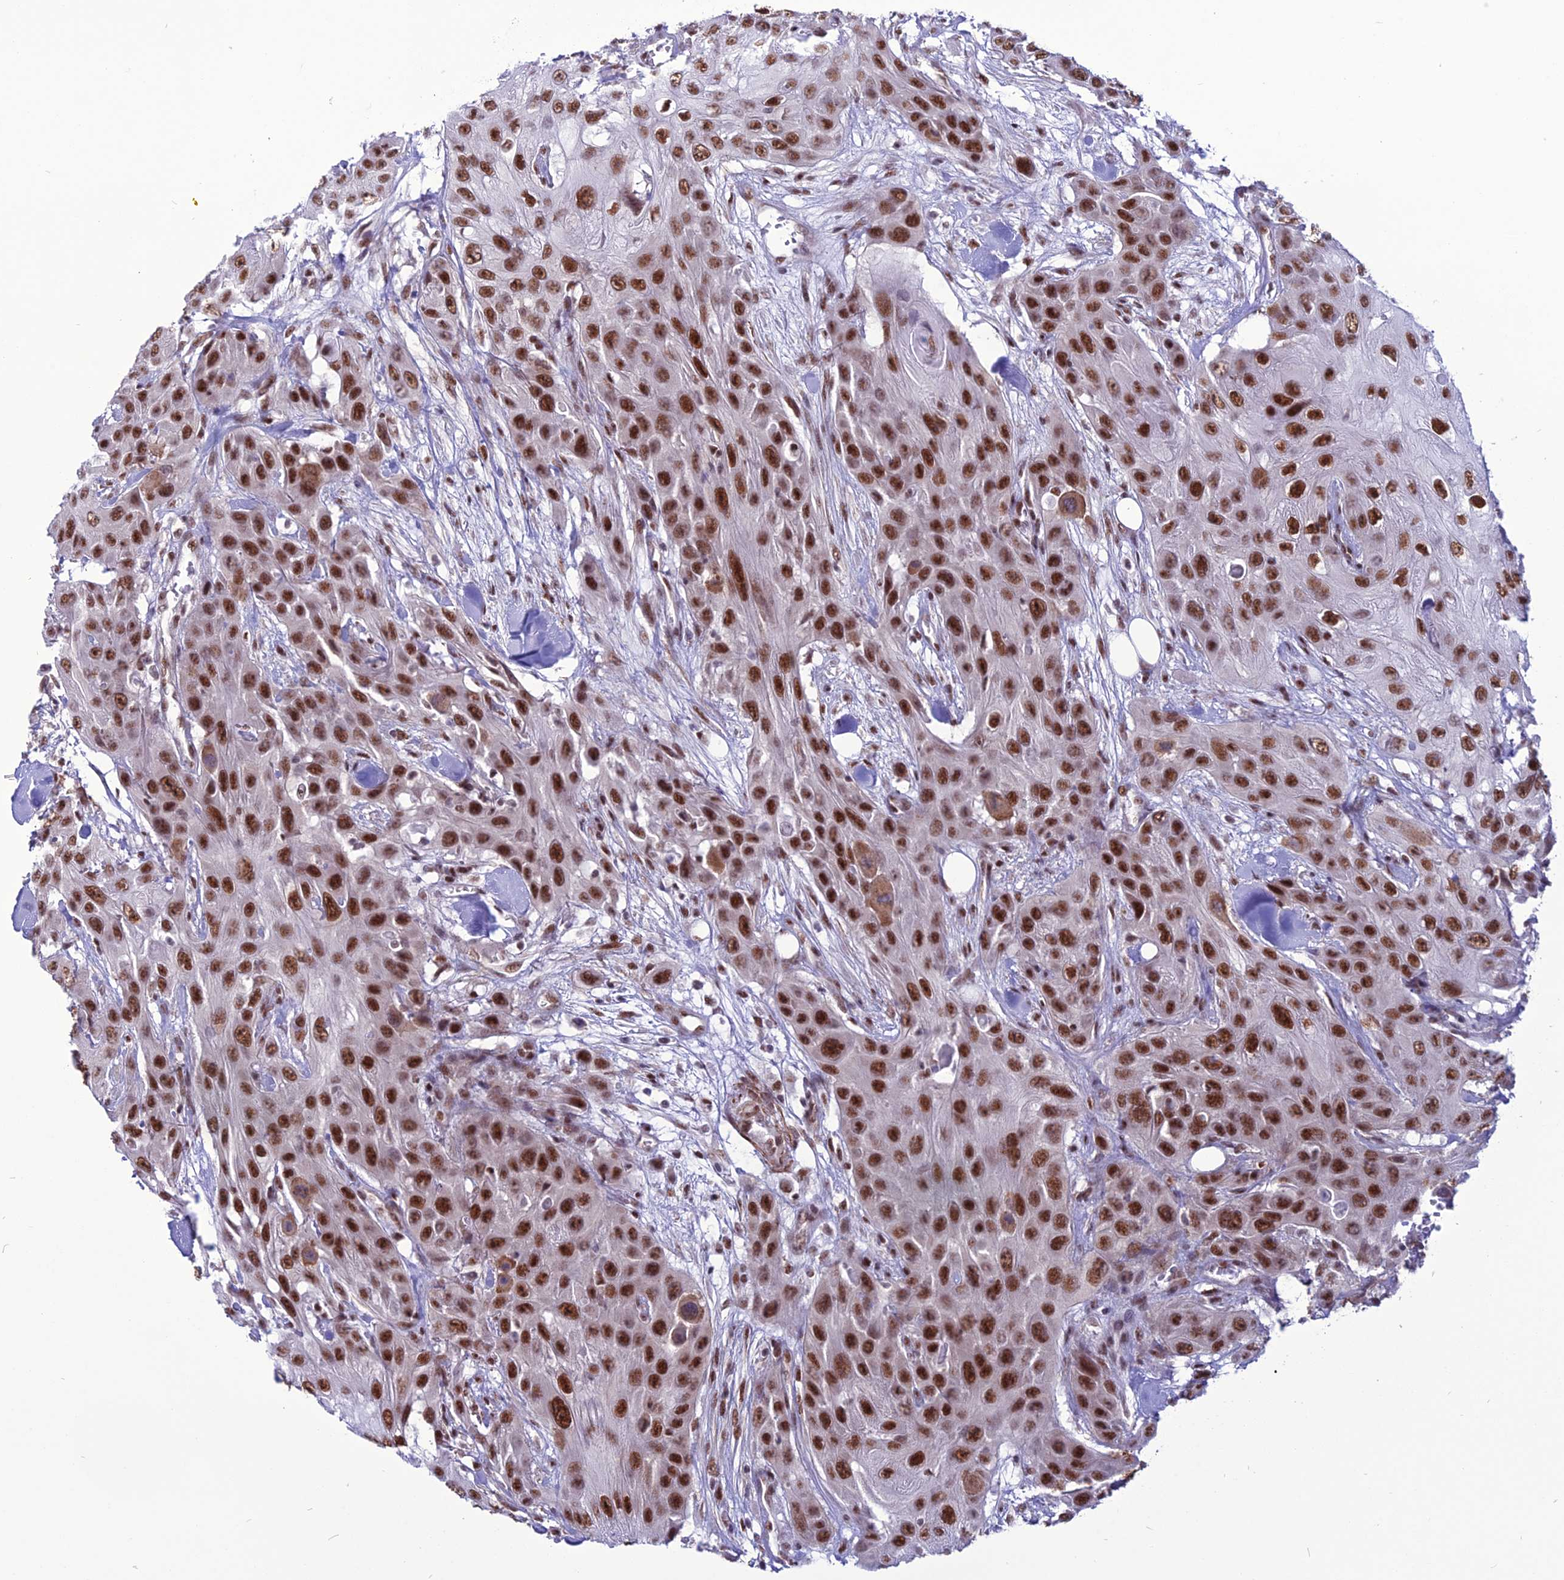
{"staining": {"intensity": "strong", "quantity": ">75%", "location": "nuclear"}, "tissue": "head and neck cancer", "cell_type": "Tumor cells", "image_type": "cancer", "snomed": [{"axis": "morphology", "description": "Squamous cell carcinoma, NOS"}, {"axis": "topography", "description": "Head-Neck"}], "caption": "A photomicrograph showing strong nuclear expression in approximately >75% of tumor cells in squamous cell carcinoma (head and neck), as visualized by brown immunohistochemical staining.", "gene": "U2AF1", "patient": {"sex": "male", "age": 81}}